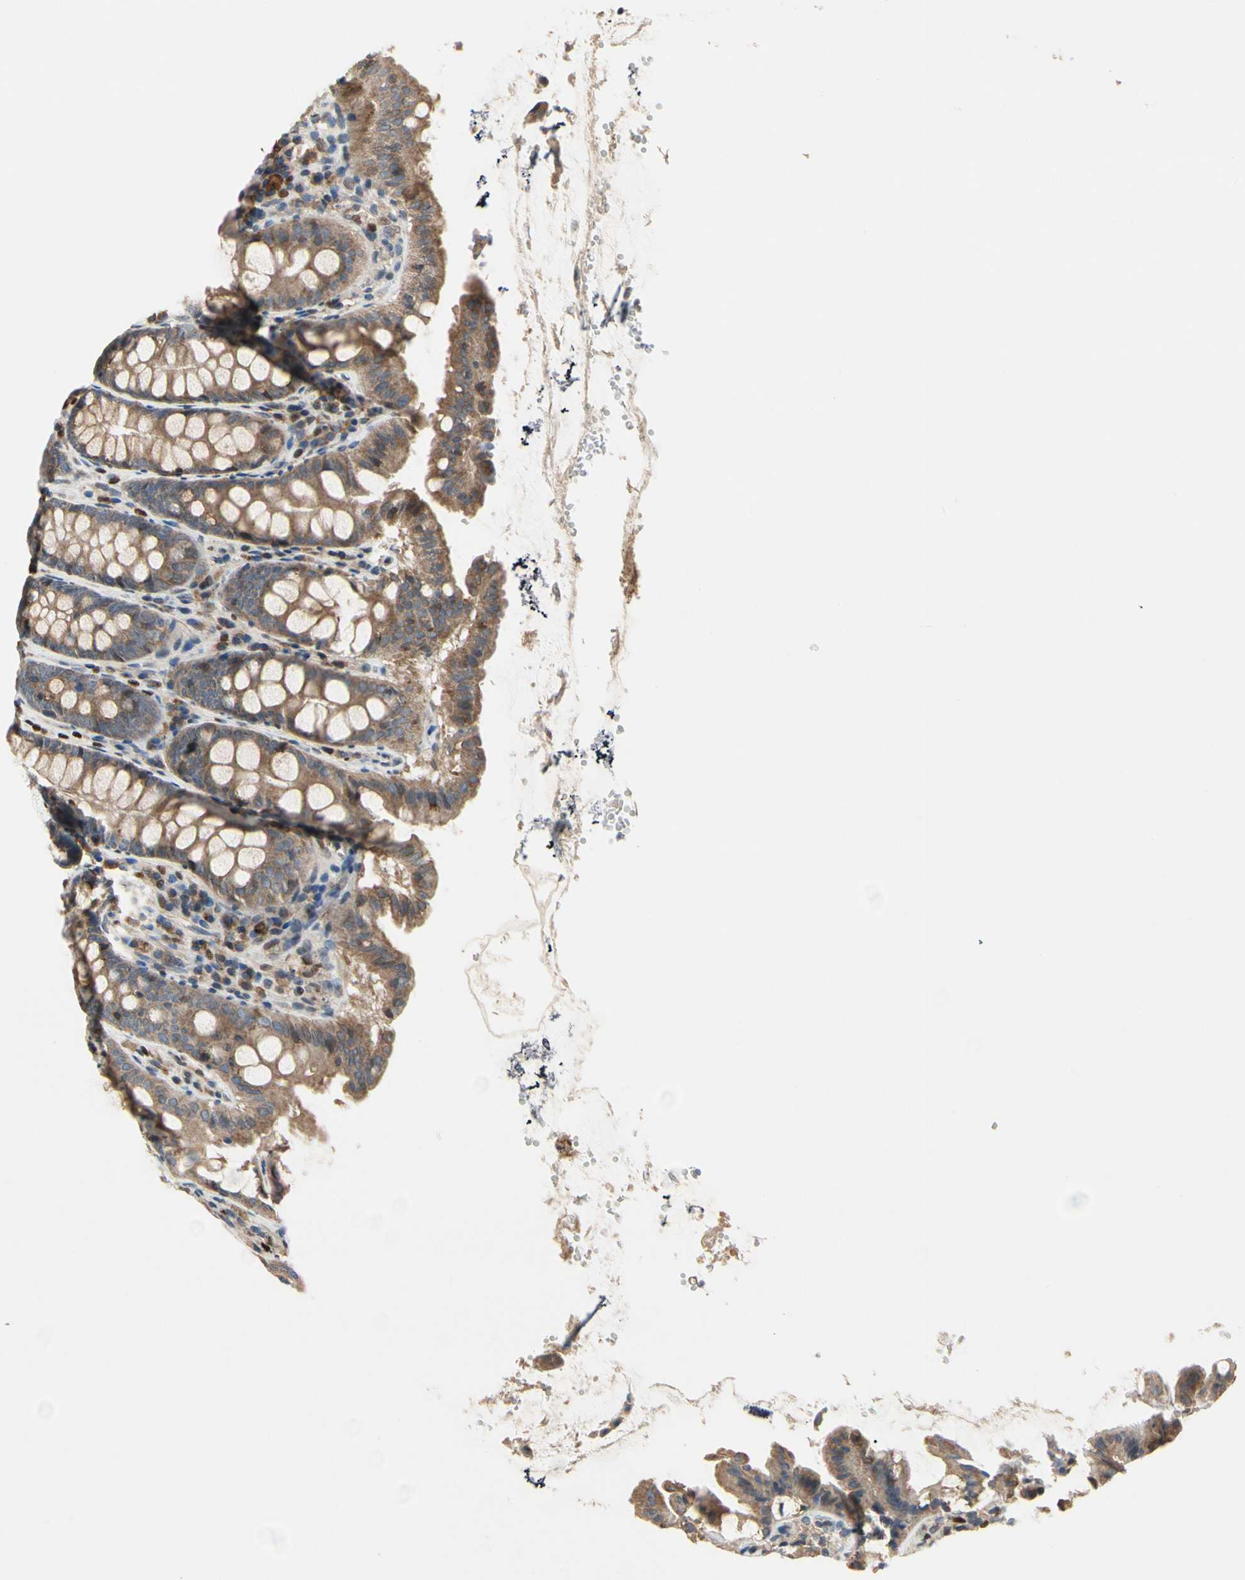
{"staining": {"intensity": "moderate", "quantity": ">75%", "location": "cytoplasmic/membranous,nuclear"}, "tissue": "colon", "cell_type": "Endothelial cells", "image_type": "normal", "snomed": [{"axis": "morphology", "description": "Normal tissue, NOS"}, {"axis": "topography", "description": "Colon"}], "caption": "IHC staining of unremarkable colon, which reveals medium levels of moderate cytoplasmic/membranous,nuclear staining in approximately >75% of endothelial cells indicating moderate cytoplasmic/membranous,nuclear protein expression. The staining was performed using DAB (brown) for protein detection and nuclei were counterstained in hematoxylin (blue).", "gene": "CGREF1", "patient": {"sex": "female", "age": 61}}